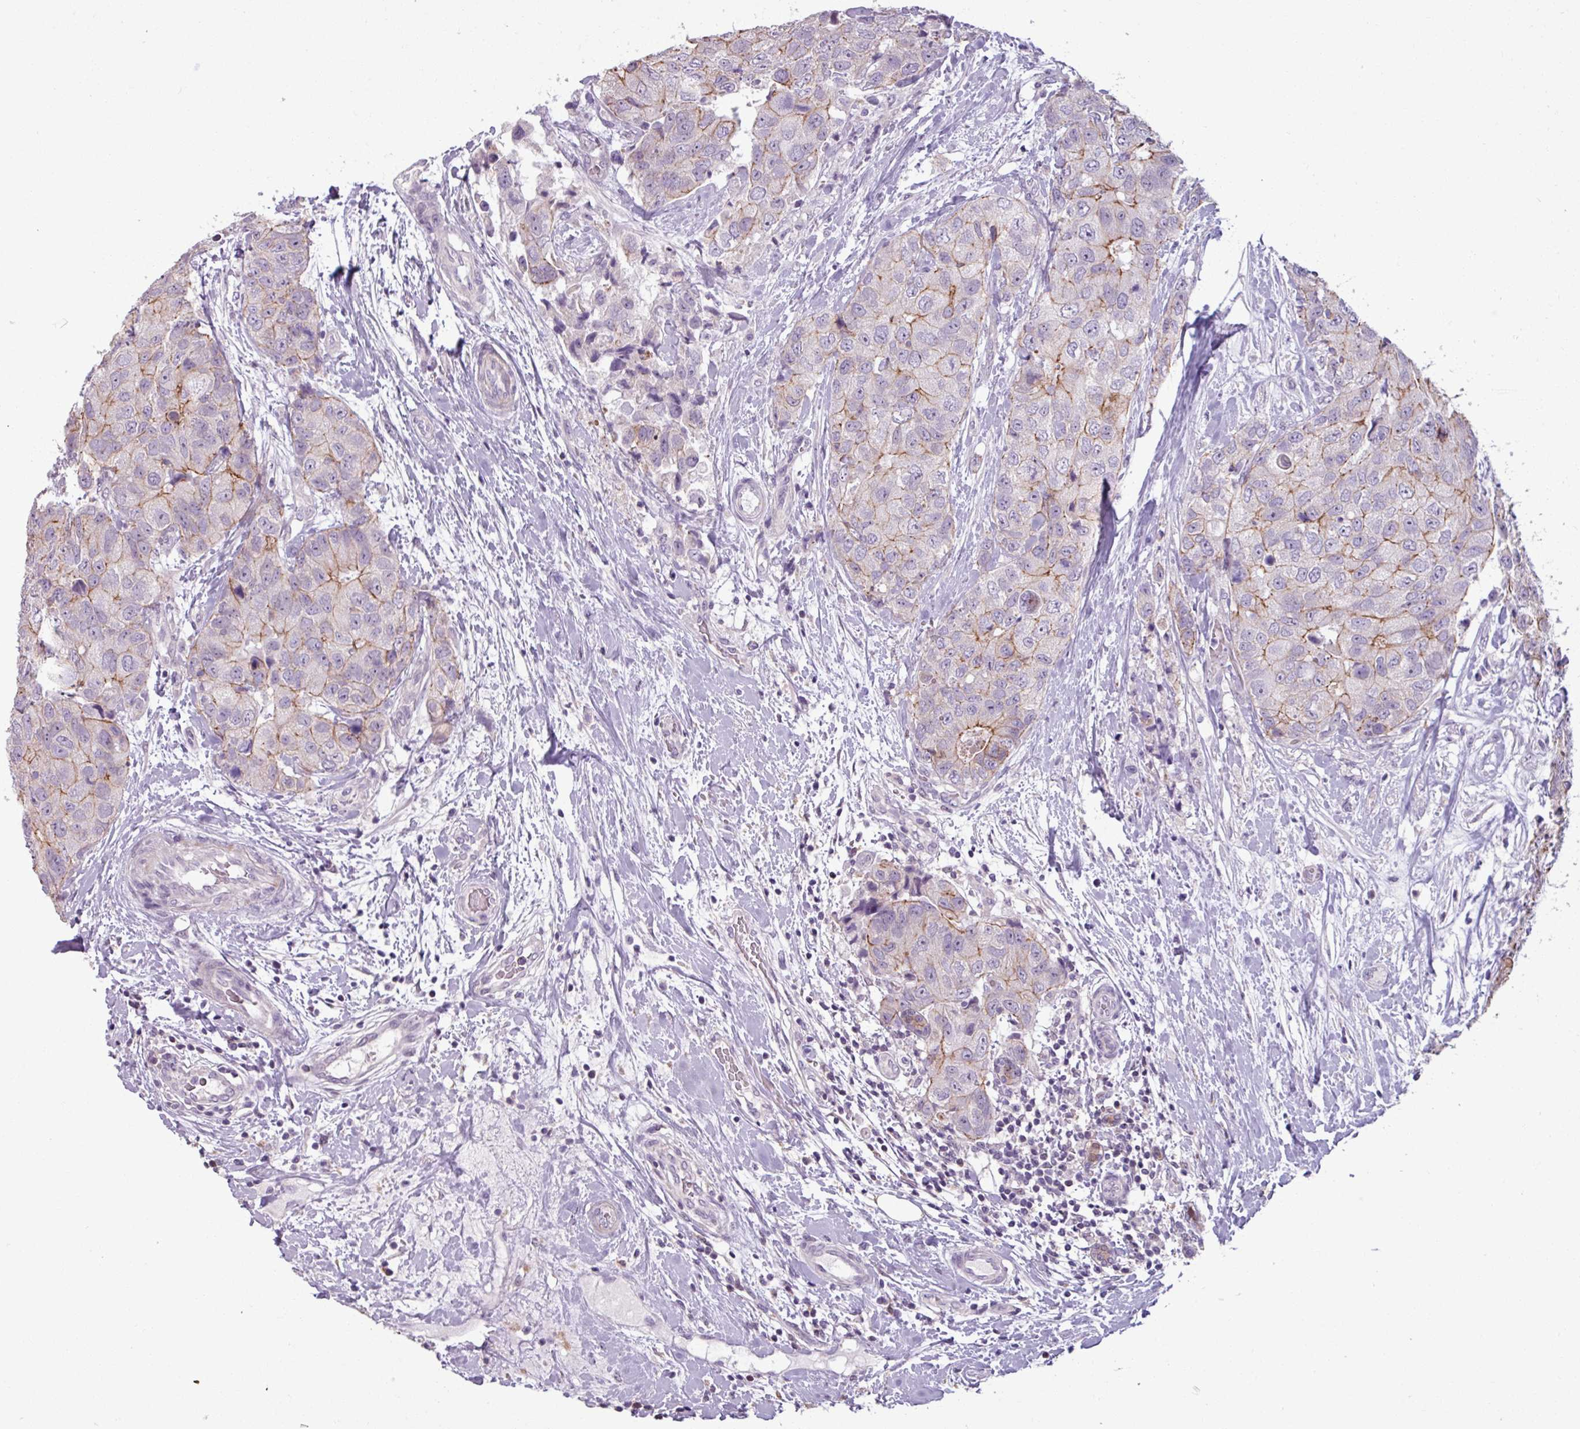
{"staining": {"intensity": "moderate", "quantity": "<25%", "location": "cytoplasmic/membranous"}, "tissue": "breast cancer", "cell_type": "Tumor cells", "image_type": "cancer", "snomed": [{"axis": "morphology", "description": "Duct carcinoma"}, {"axis": "topography", "description": "Breast"}], "caption": "IHC image of neoplastic tissue: human breast invasive ductal carcinoma stained using immunohistochemistry (IHC) reveals low levels of moderate protein expression localized specifically in the cytoplasmic/membranous of tumor cells, appearing as a cytoplasmic/membranous brown color.", "gene": "PNMA6A", "patient": {"sex": "female", "age": 62}}